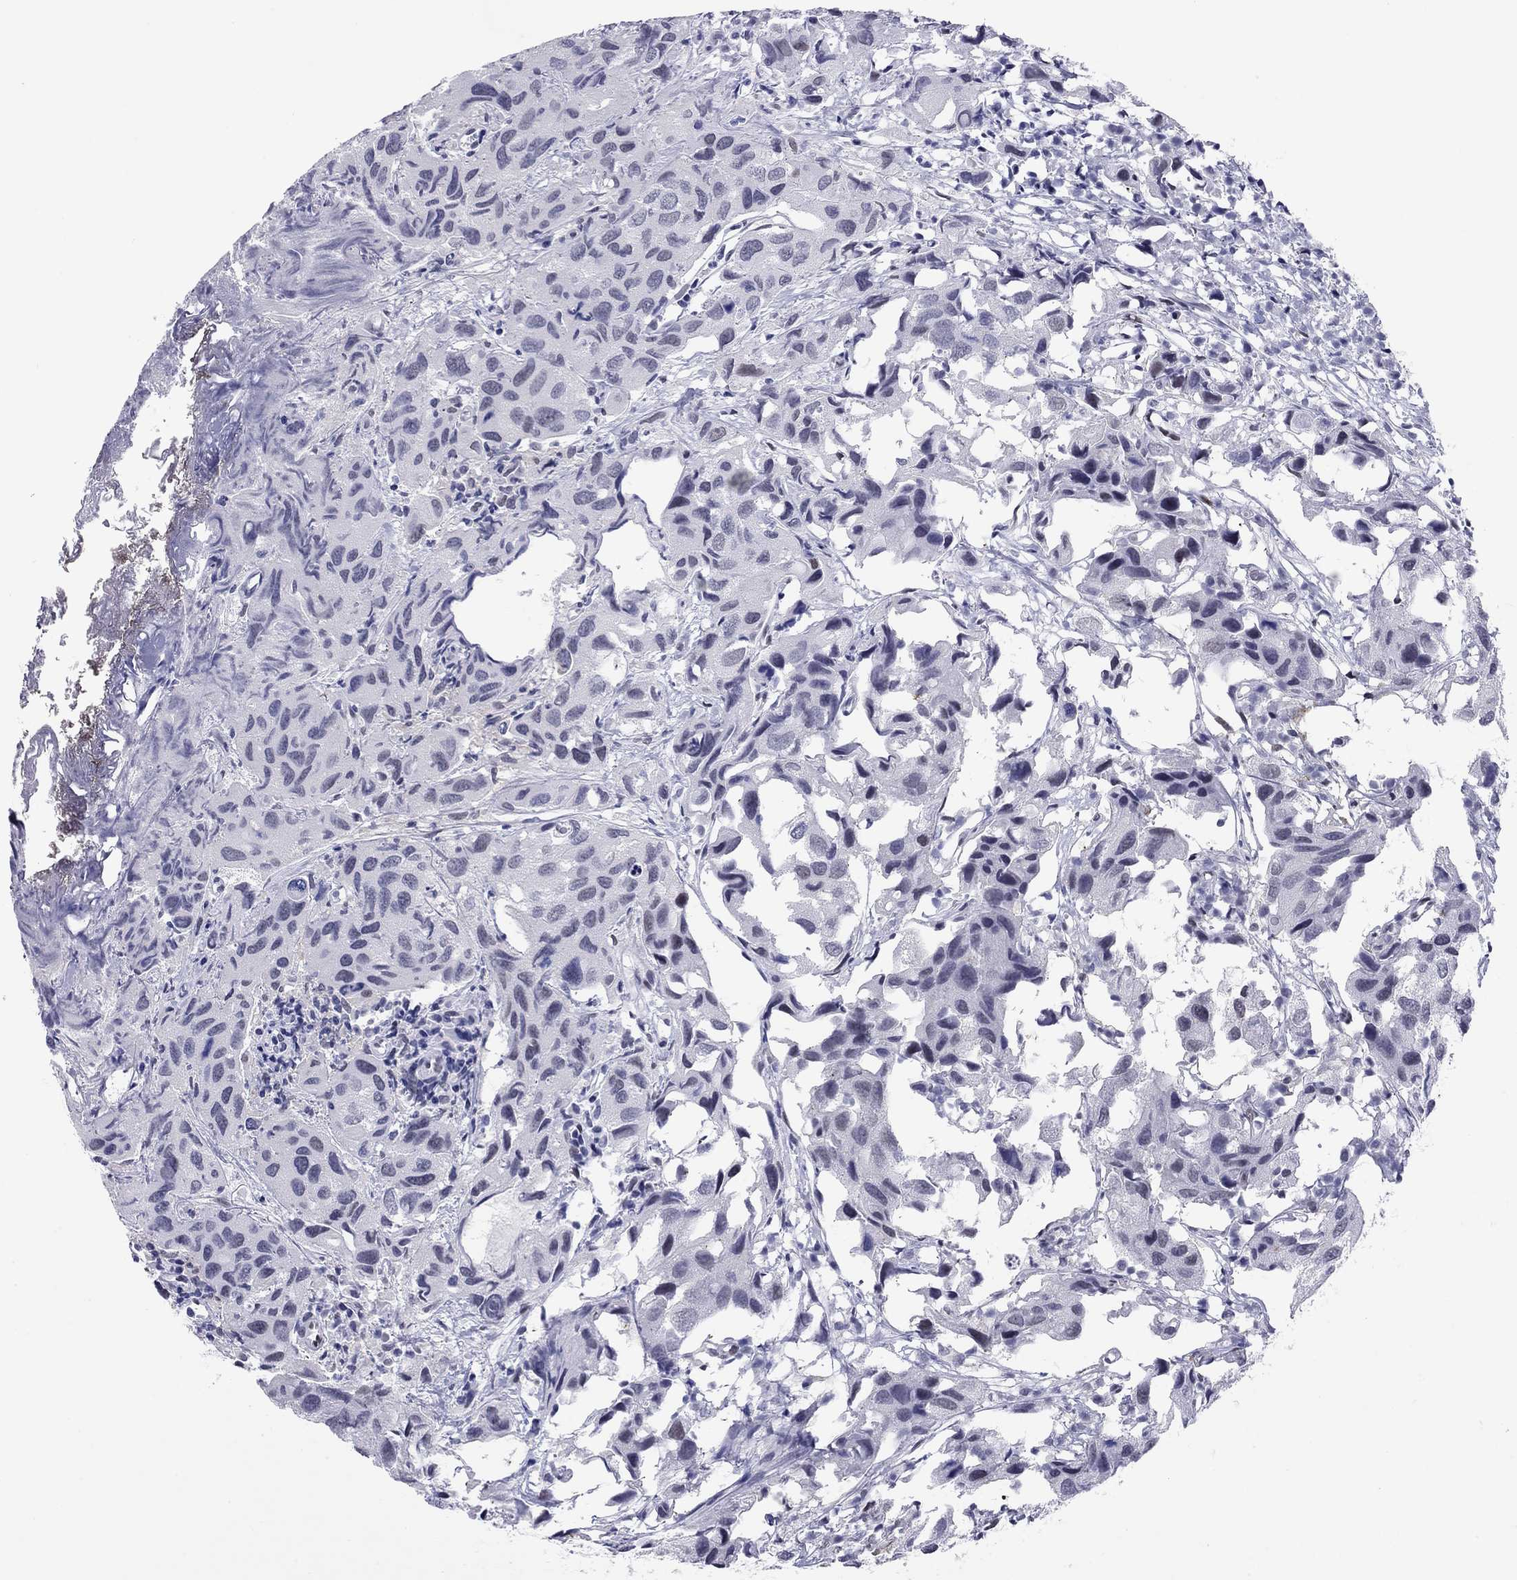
{"staining": {"intensity": "negative", "quantity": "none", "location": "none"}, "tissue": "urothelial cancer", "cell_type": "Tumor cells", "image_type": "cancer", "snomed": [{"axis": "morphology", "description": "Urothelial carcinoma, High grade"}, {"axis": "topography", "description": "Urinary bladder"}], "caption": "Urothelial carcinoma (high-grade) was stained to show a protein in brown. There is no significant staining in tumor cells. (Brightfield microscopy of DAB (3,3'-diaminobenzidine) IHC at high magnification).", "gene": "DOT1L", "patient": {"sex": "male", "age": 79}}